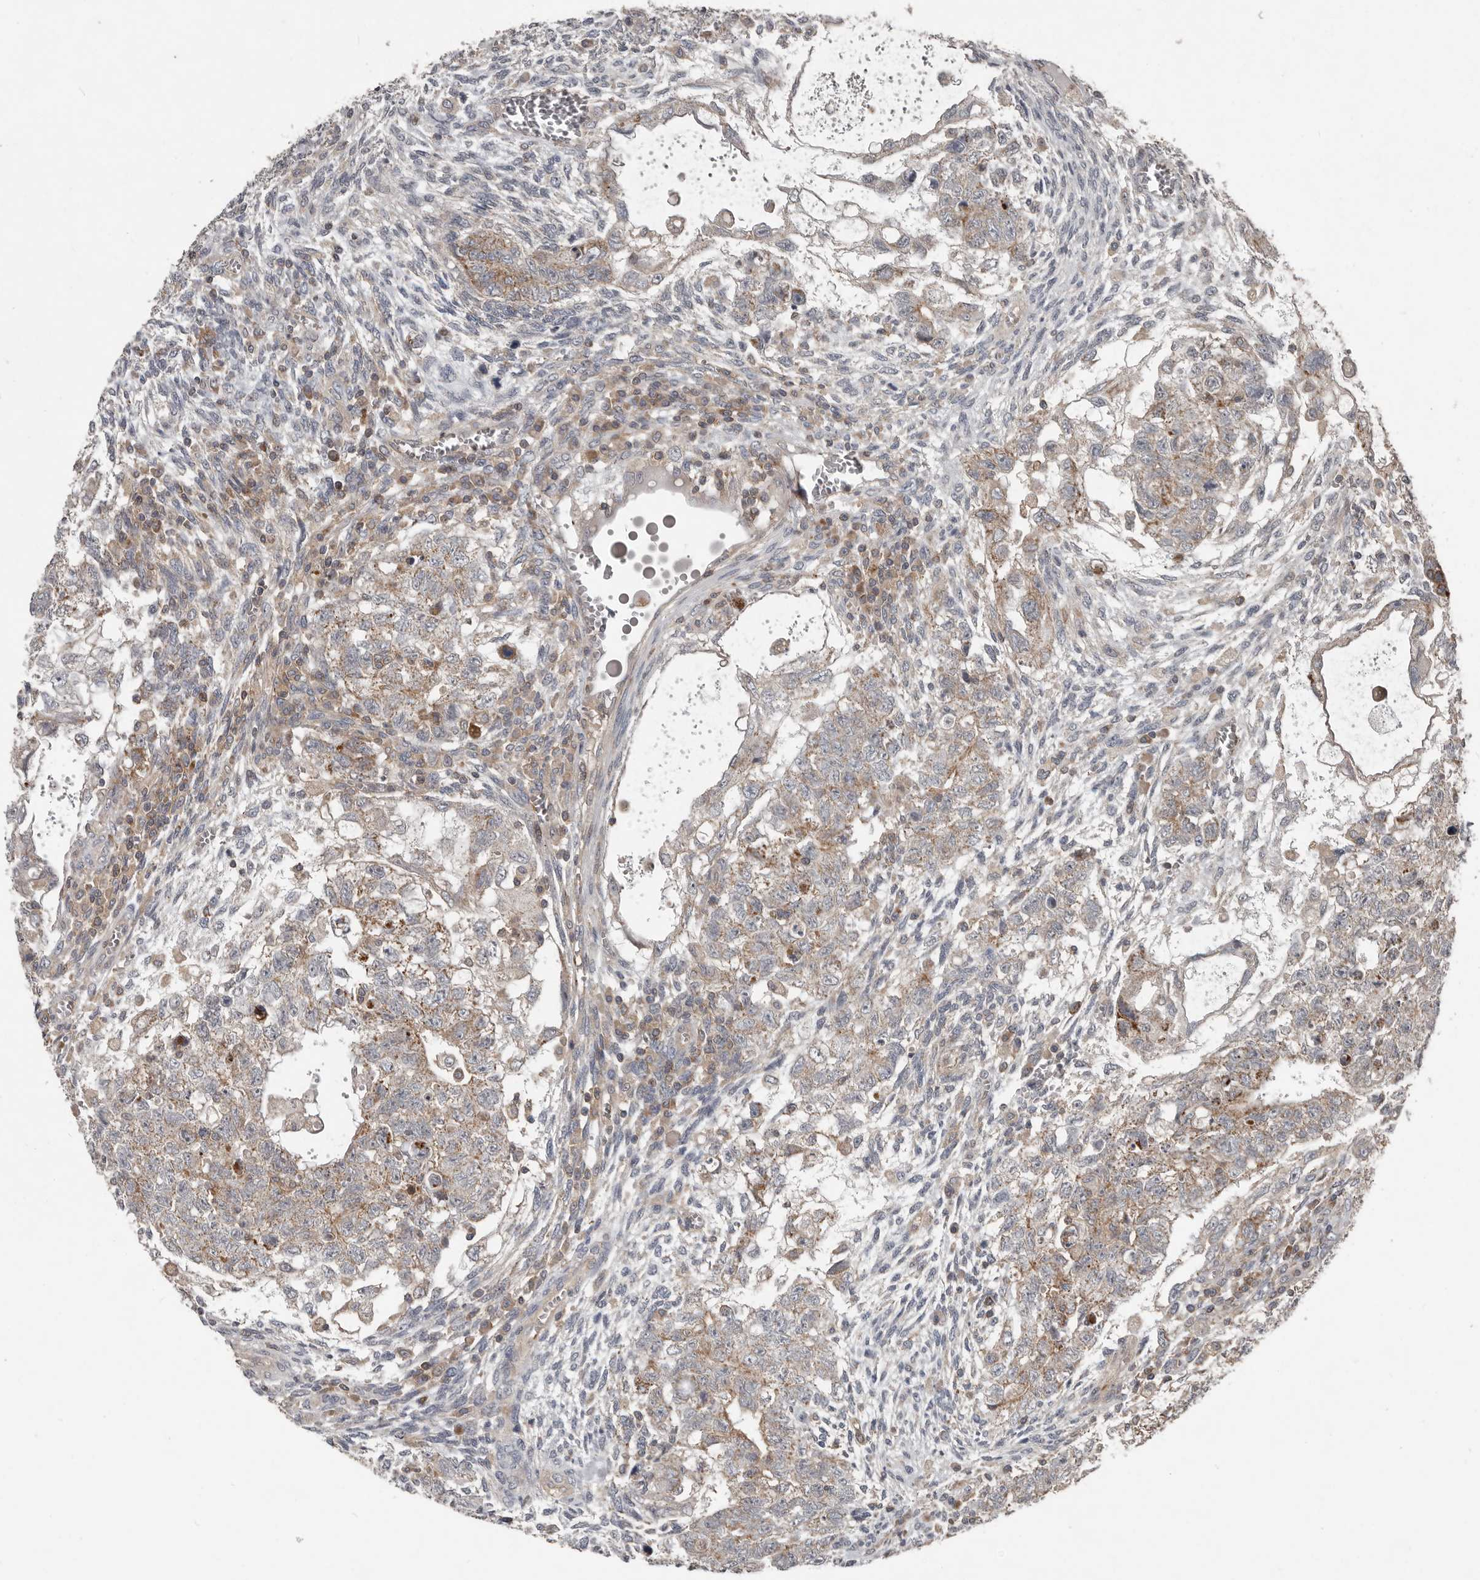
{"staining": {"intensity": "weak", "quantity": "25%-75%", "location": "cytoplasmic/membranous"}, "tissue": "testis cancer", "cell_type": "Tumor cells", "image_type": "cancer", "snomed": [{"axis": "morphology", "description": "Carcinoma, Embryonal, NOS"}, {"axis": "topography", "description": "Testis"}], "caption": "A brown stain shows weak cytoplasmic/membranous staining of a protein in human testis embryonal carcinoma tumor cells.", "gene": "FBXO31", "patient": {"sex": "male", "age": 37}}